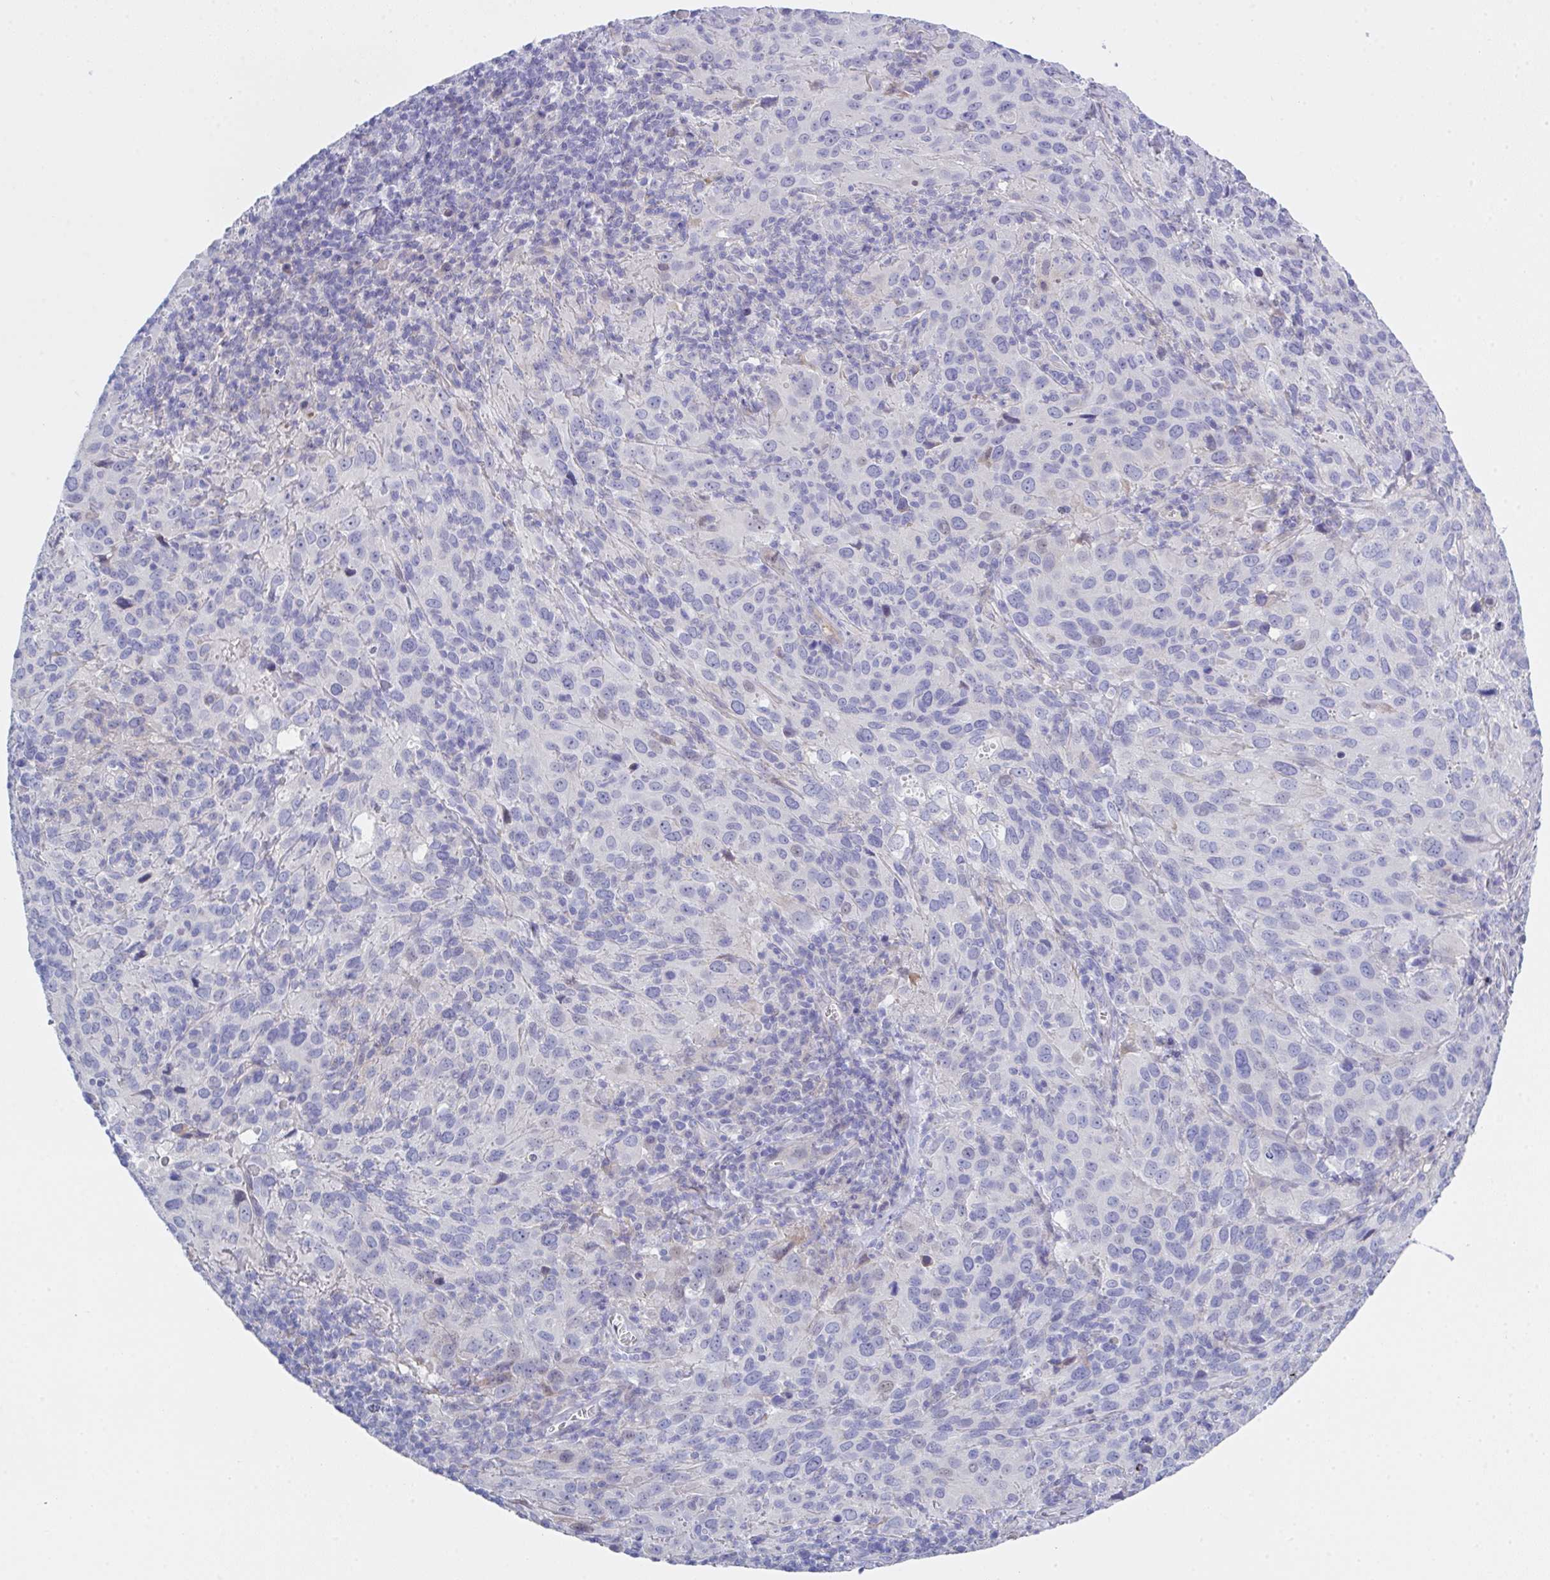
{"staining": {"intensity": "negative", "quantity": "none", "location": "none"}, "tissue": "cervical cancer", "cell_type": "Tumor cells", "image_type": "cancer", "snomed": [{"axis": "morphology", "description": "Squamous cell carcinoma, NOS"}, {"axis": "topography", "description": "Cervix"}], "caption": "High power microscopy photomicrograph of an immunohistochemistry (IHC) image of cervical cancer (squamous cell carcinoma), revealing no significant expression in tumor cells.", "gene": "FBXO47", "patient": {"sex": "female", "age": 51}}